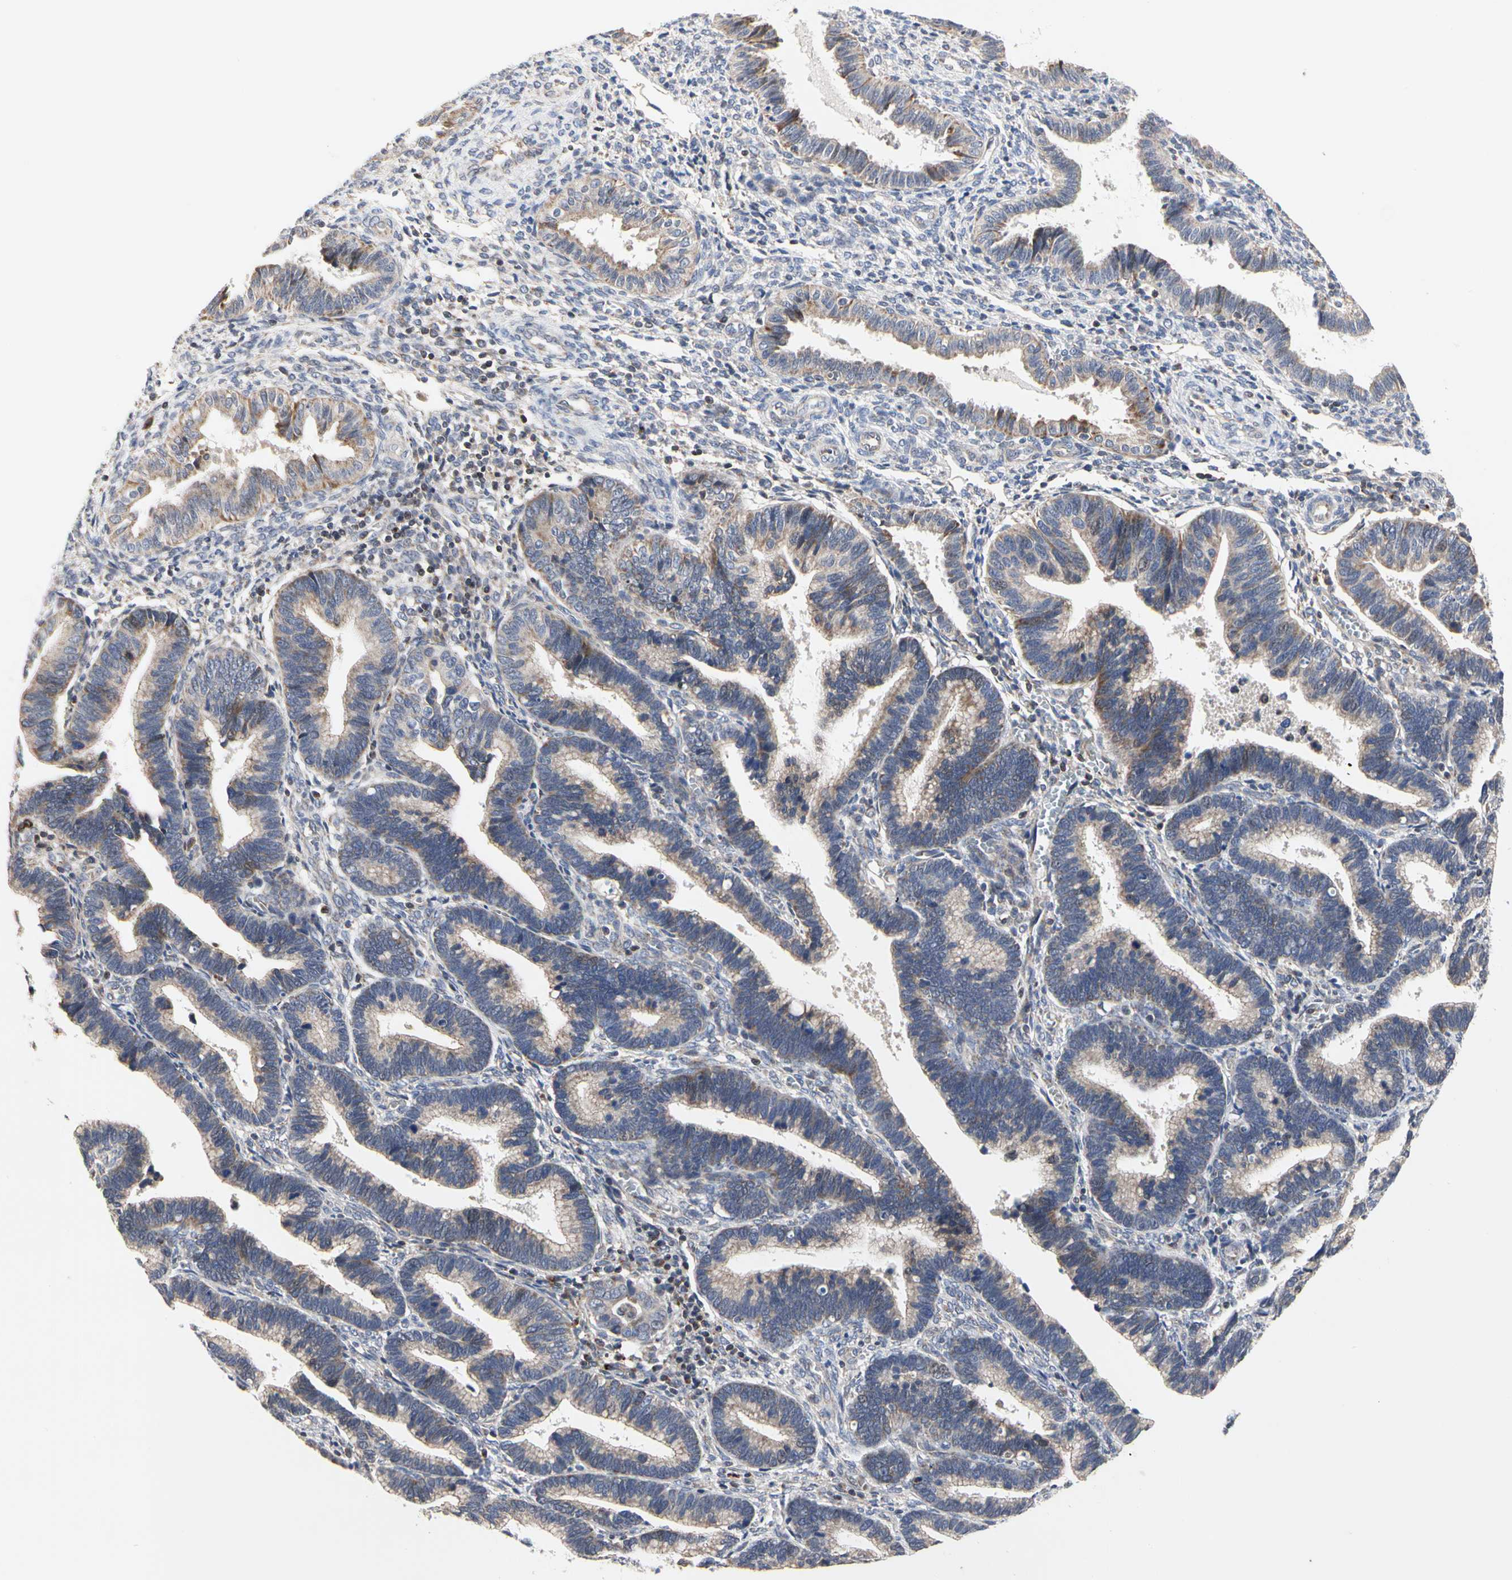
{"staining": {"intensity": "negative", "quantity": "none", "location": "none"}, "tissue": "endometrium", "cell_type": "Cells in endometrial stroma", "image_type": "normal", "snomed": [{"axis": "morphology", "description": "Normal tissue, NOS"}, {"axis": "topography", "description": "Endometrium"}], "caption": "IHC image of unremarkable endometrium: endometrium stained with DAB reveals no significant protein positivity in cells in endometrial stroma.", "gene": "TSKU", "patient": {"sex": "female", "age": 36}}